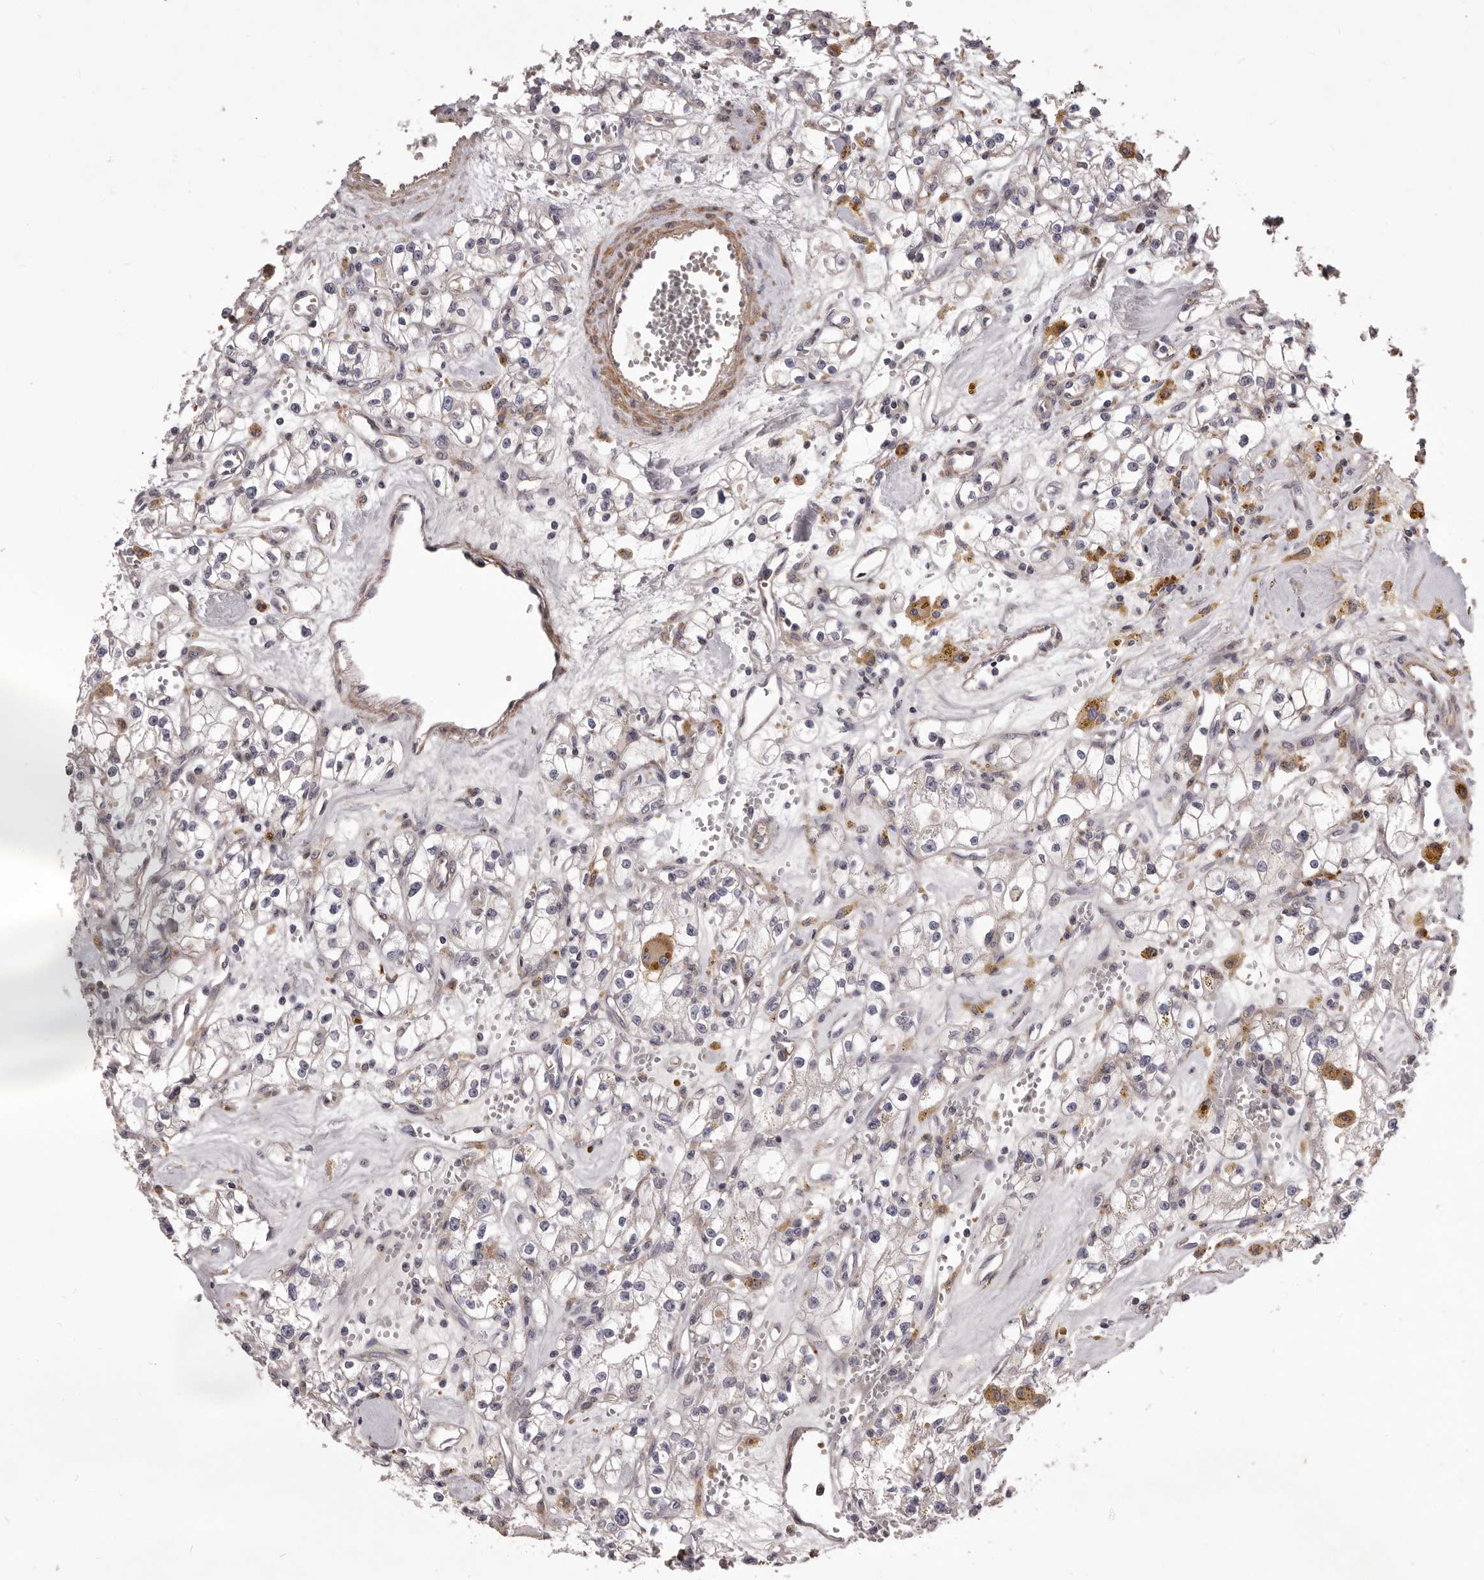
{"staining": {"intensity": "negative", "quantity": "none", "location": "none"}, "tissue": "renal cancer", "cell_type": "Tumor cells", "image_type": "cancer", "snomed": [{"axis": "morphology", "description": "Adenocarcinoma, NOS"}, {"axis": "topography", "description": "Kidney"}], "caption": "A photomicrograph of renal cancer (adenocarcinoma) stained for a protein reveals no brown staining in tumor cells.", "gene": "ALPK1", "patient": {"sex": "male", "age": 56}}